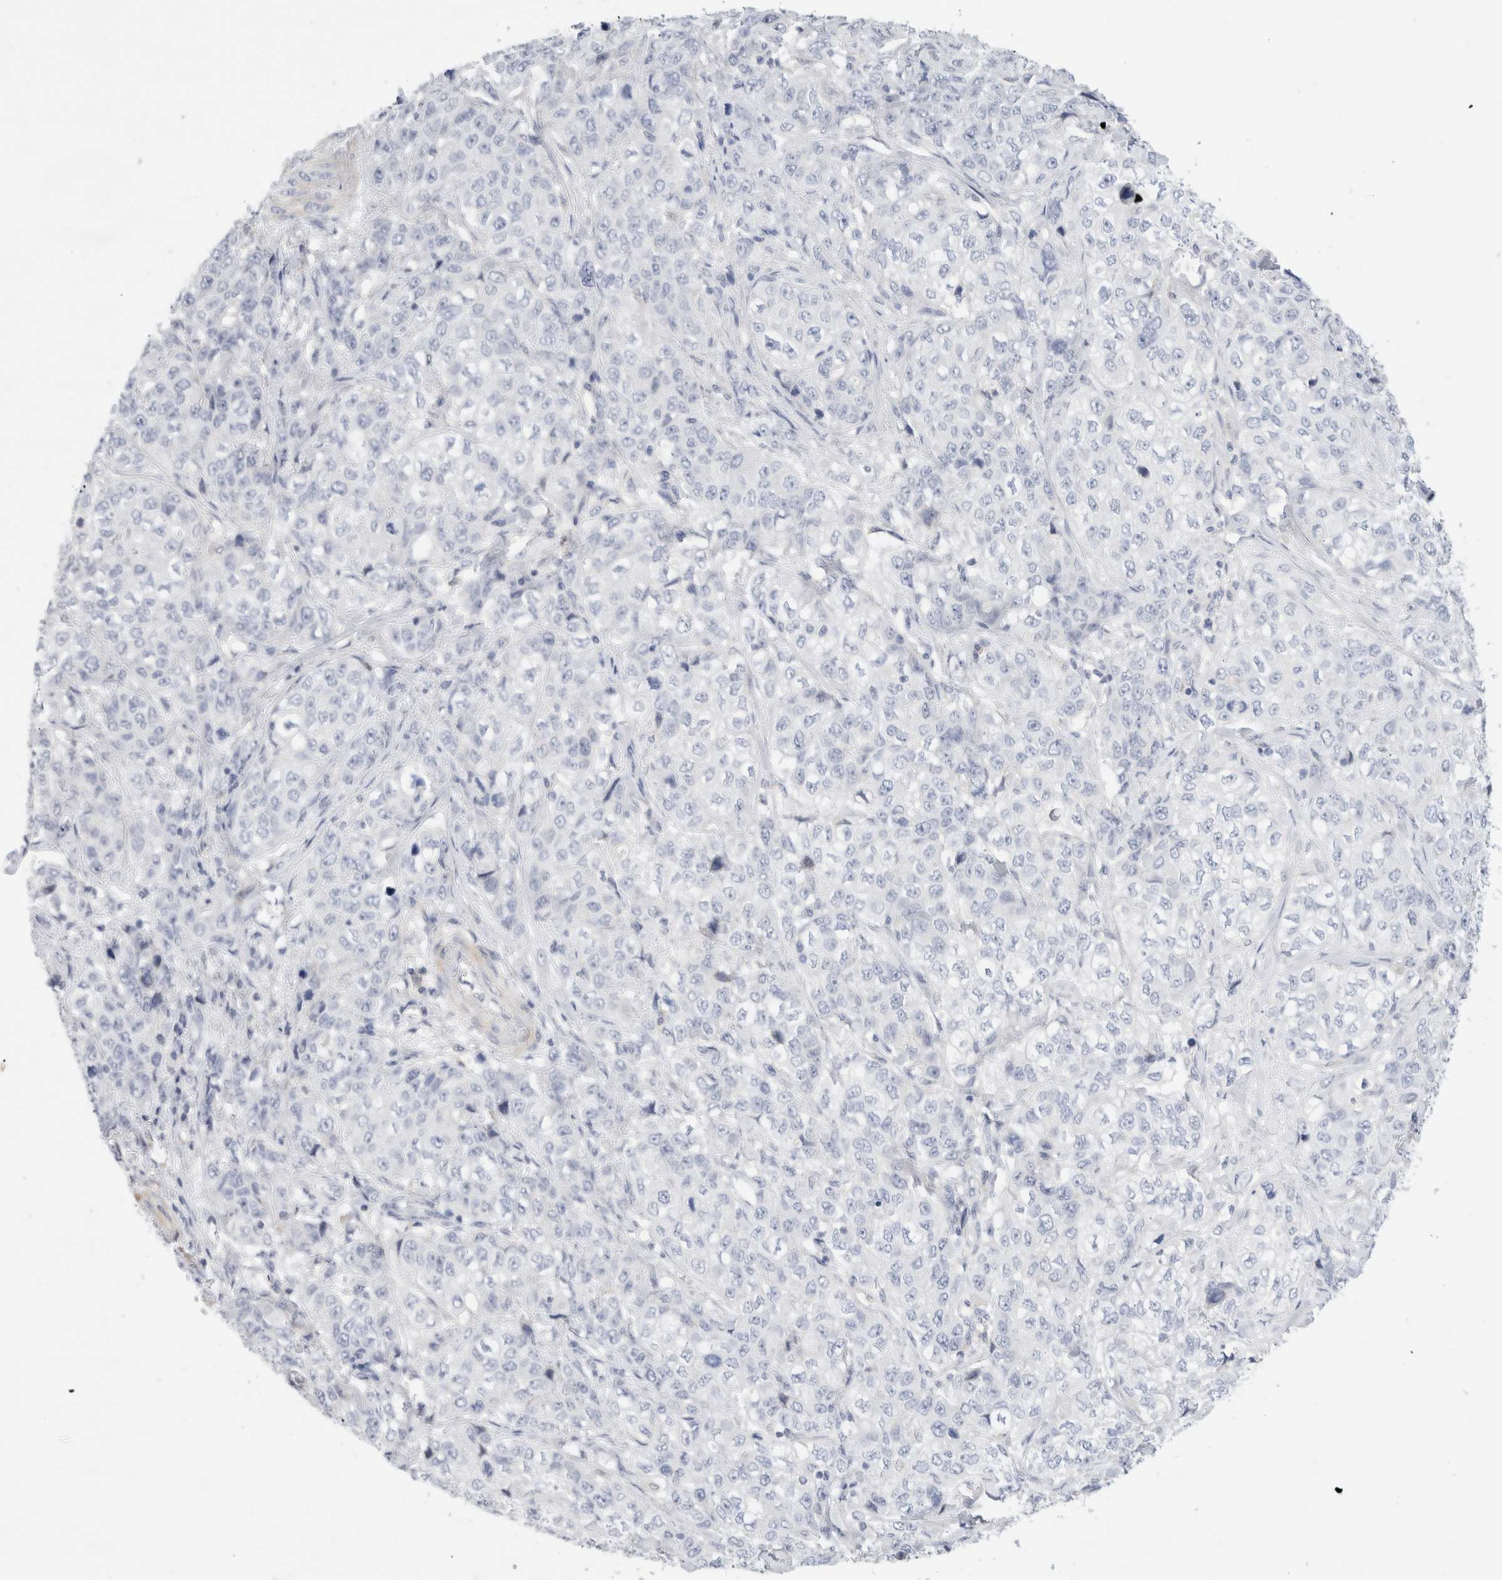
{"staining": {"intensity": "negative", "quantity": "none", "location": "none"}, "tissue": "stomach cancer", "cell_type": "Tumor cells", "image_type": "cancer", "snomed": [{"axis": "morphology", "description": "Adenocarcinoma, NOS"}, {"axis": "topography", "description": "Stomach"}], "caption": "Human stomach cancer (adenocarcinoma) stained for a protein using immunohistochemistry exhibits no positivity in tumor cells.", "gene": "ADAM30", "patient": {"sex": "male", "age": 48}}